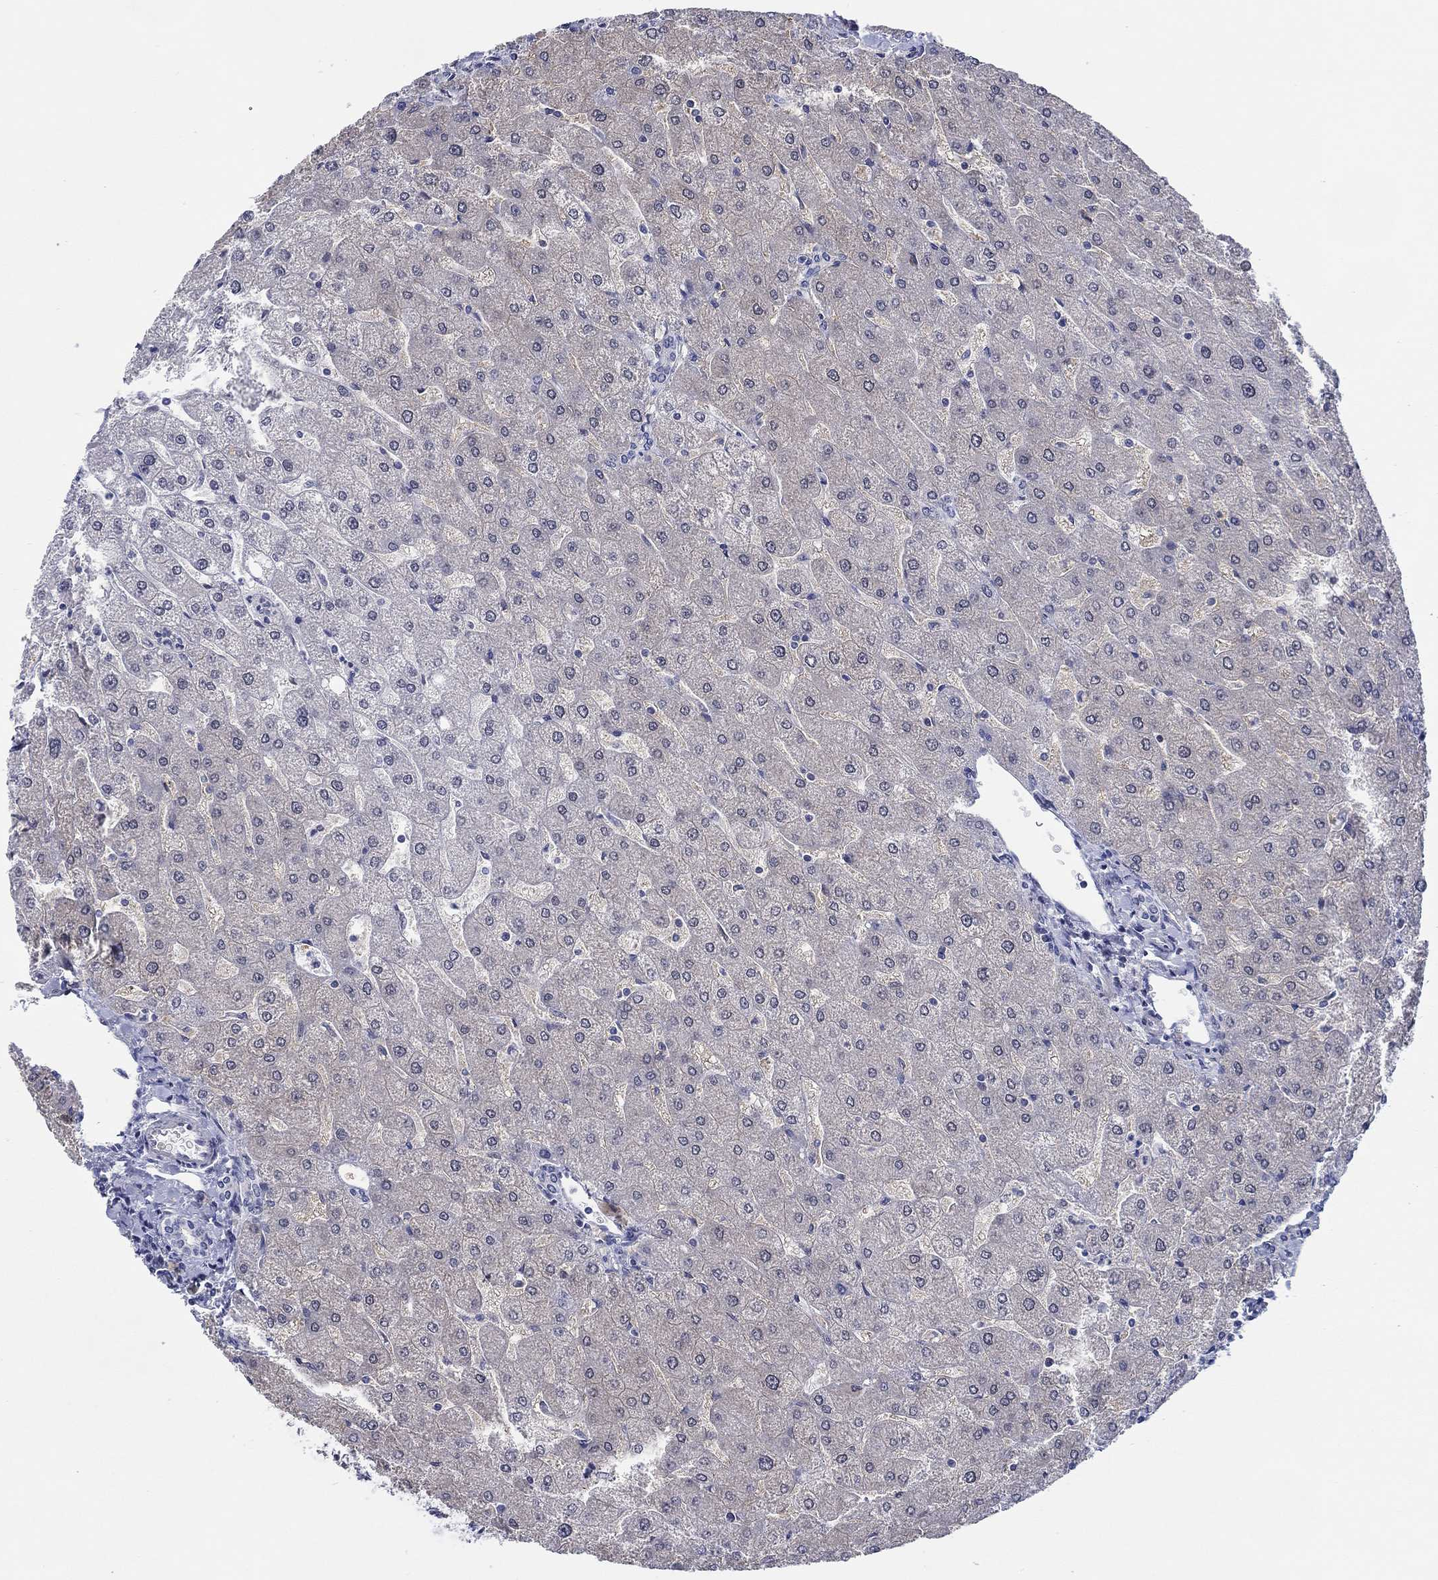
{"staining": {"intensity": "negative", "quantity": "none", "location": "none"}, "tissue": "liver", "cell_type": "Cholangiocytes", "image_type": "normal", "snomed": [{"axis": "morphology", "description": "Normal tissue, NOS"}, {"axis": "topography", "description": "Liver"}], "caption": "This is an immunohistochemistry micrograph of benign liver. There is no expression in cholangiocytes.", "gene": "SLC34A1", "patient": {"sex": "male", "age": 67}}